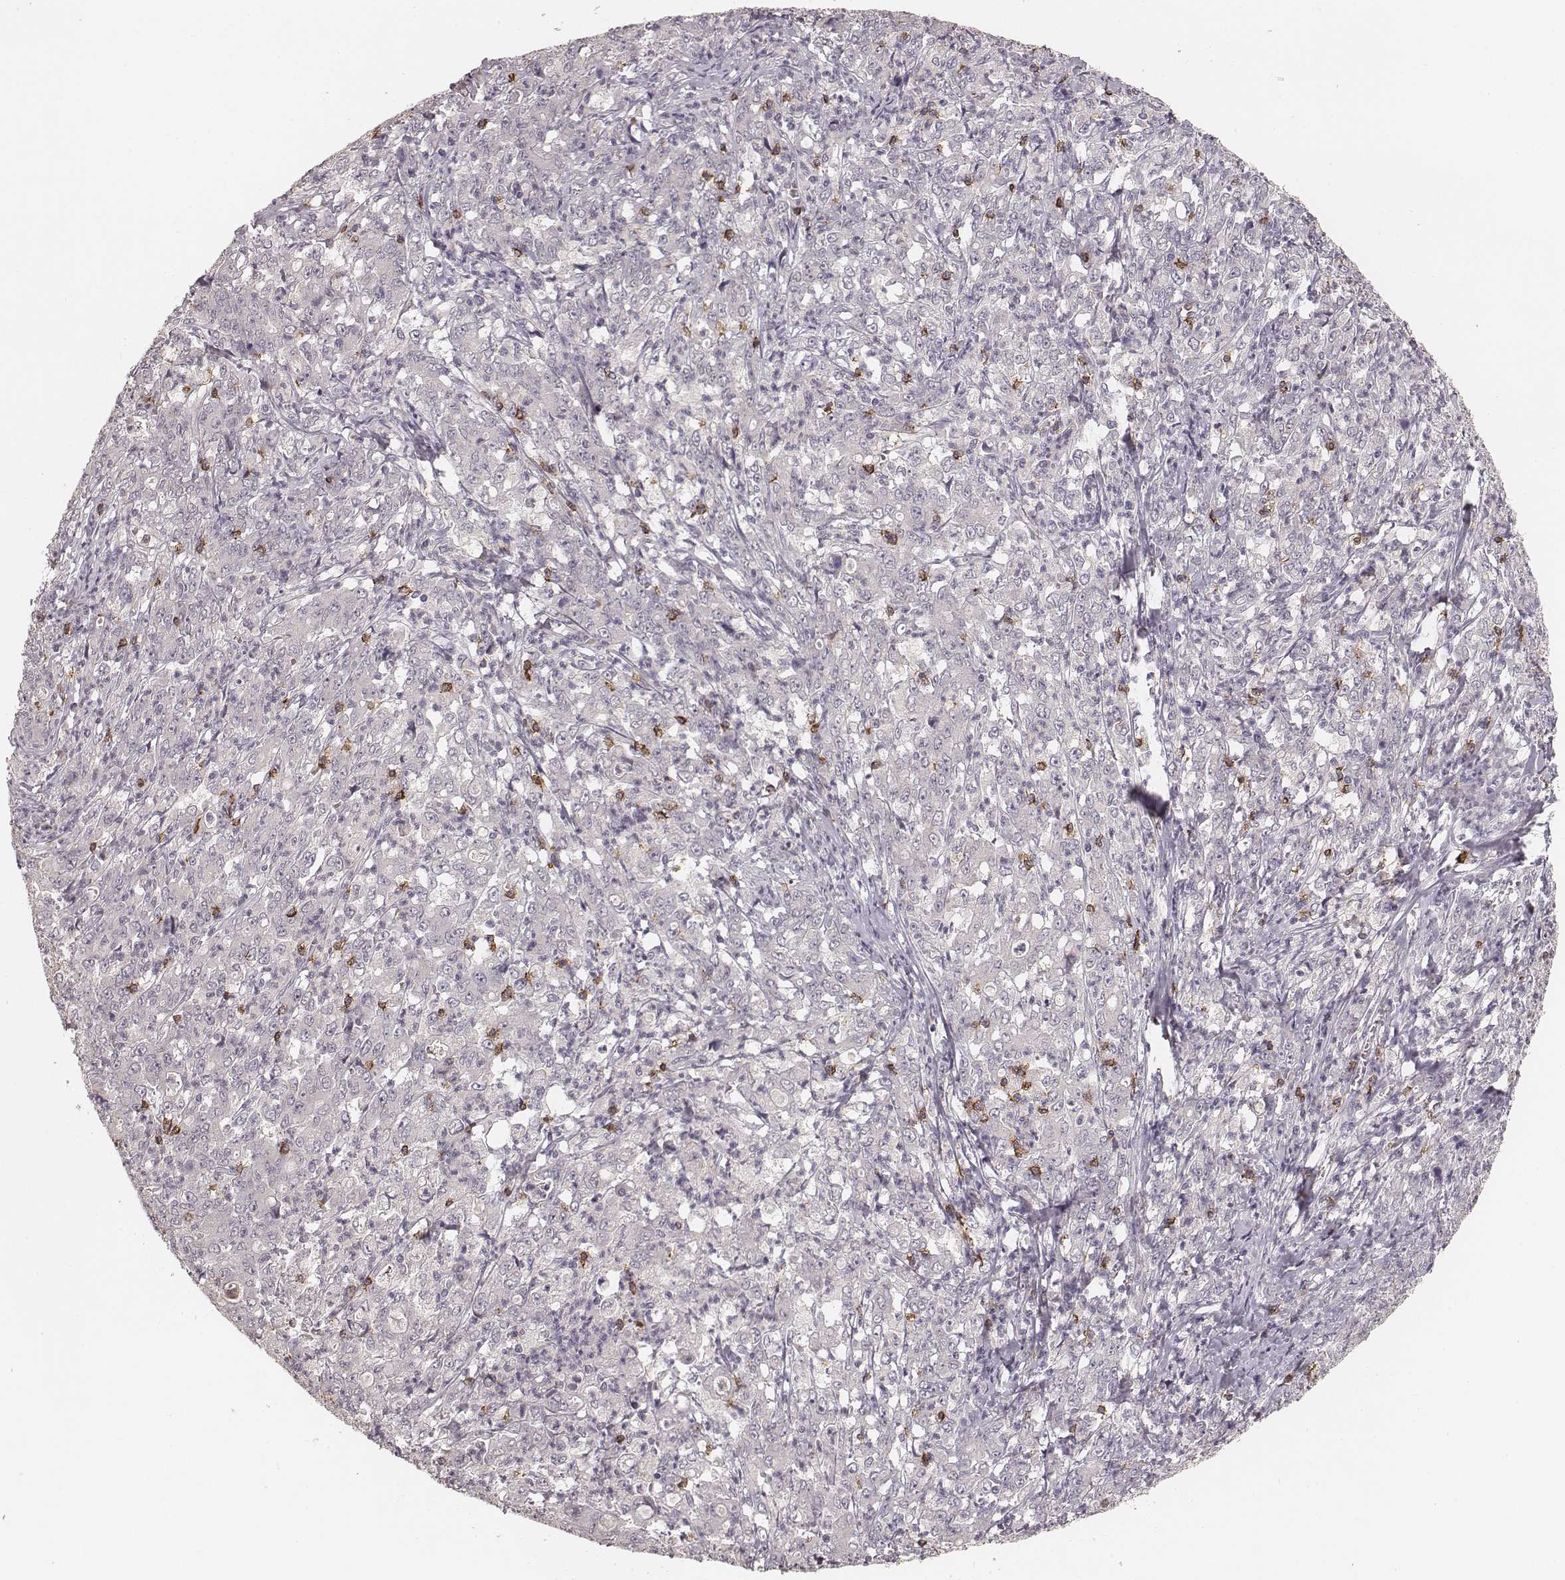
{"staining": {"intensity": "negative", "quantity": "none", "location": "none"}, "tissue": "stomach cancer", "cell_type": "Tumor cells", "image_type": "cancer", "snomed": [{"axis": "morphology", "description": "Adenocarcinoma, NOS"}, {"axis": "topography", "description": "Stomach, lower"}], "caption": "Micrograph shows no protein expression in tumor cells of adenocarcinoma (stomach) tissue.", "gene": "CD8A", "patient": {"sex": "female", "age": 71}}